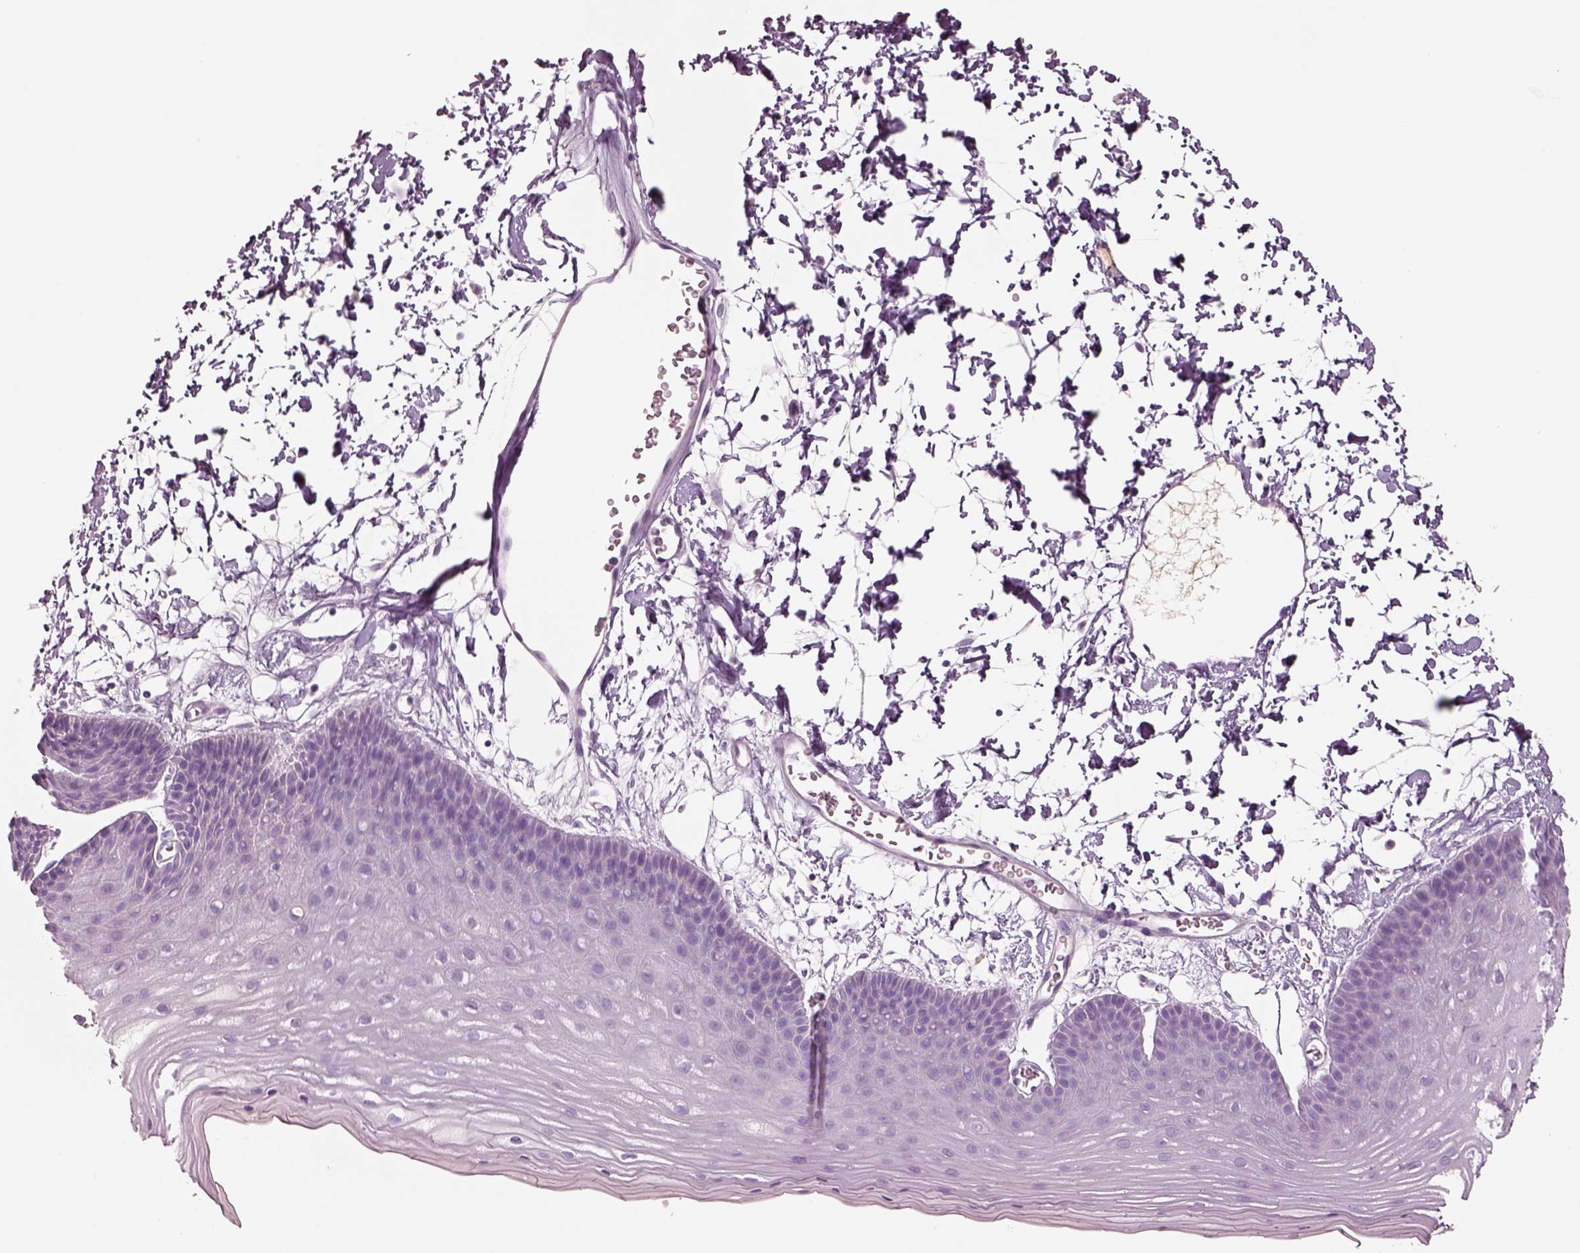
{"staining": {"intensity": "negative", "quantity": "none", "location": "none"}, "tissue": "skin", "cell_type": "Epidermal cells", "image_type": "normal", "snomed": [{"axis": "morphology", "description": "Normal tissue, NOS"}, {"axis": "topography", "description": "Anal"}], "caption": "There is no significant expression in epidermal cells of skin.", "gene": "IGLL1", "patient": {"sex": "male", "age": 53}}